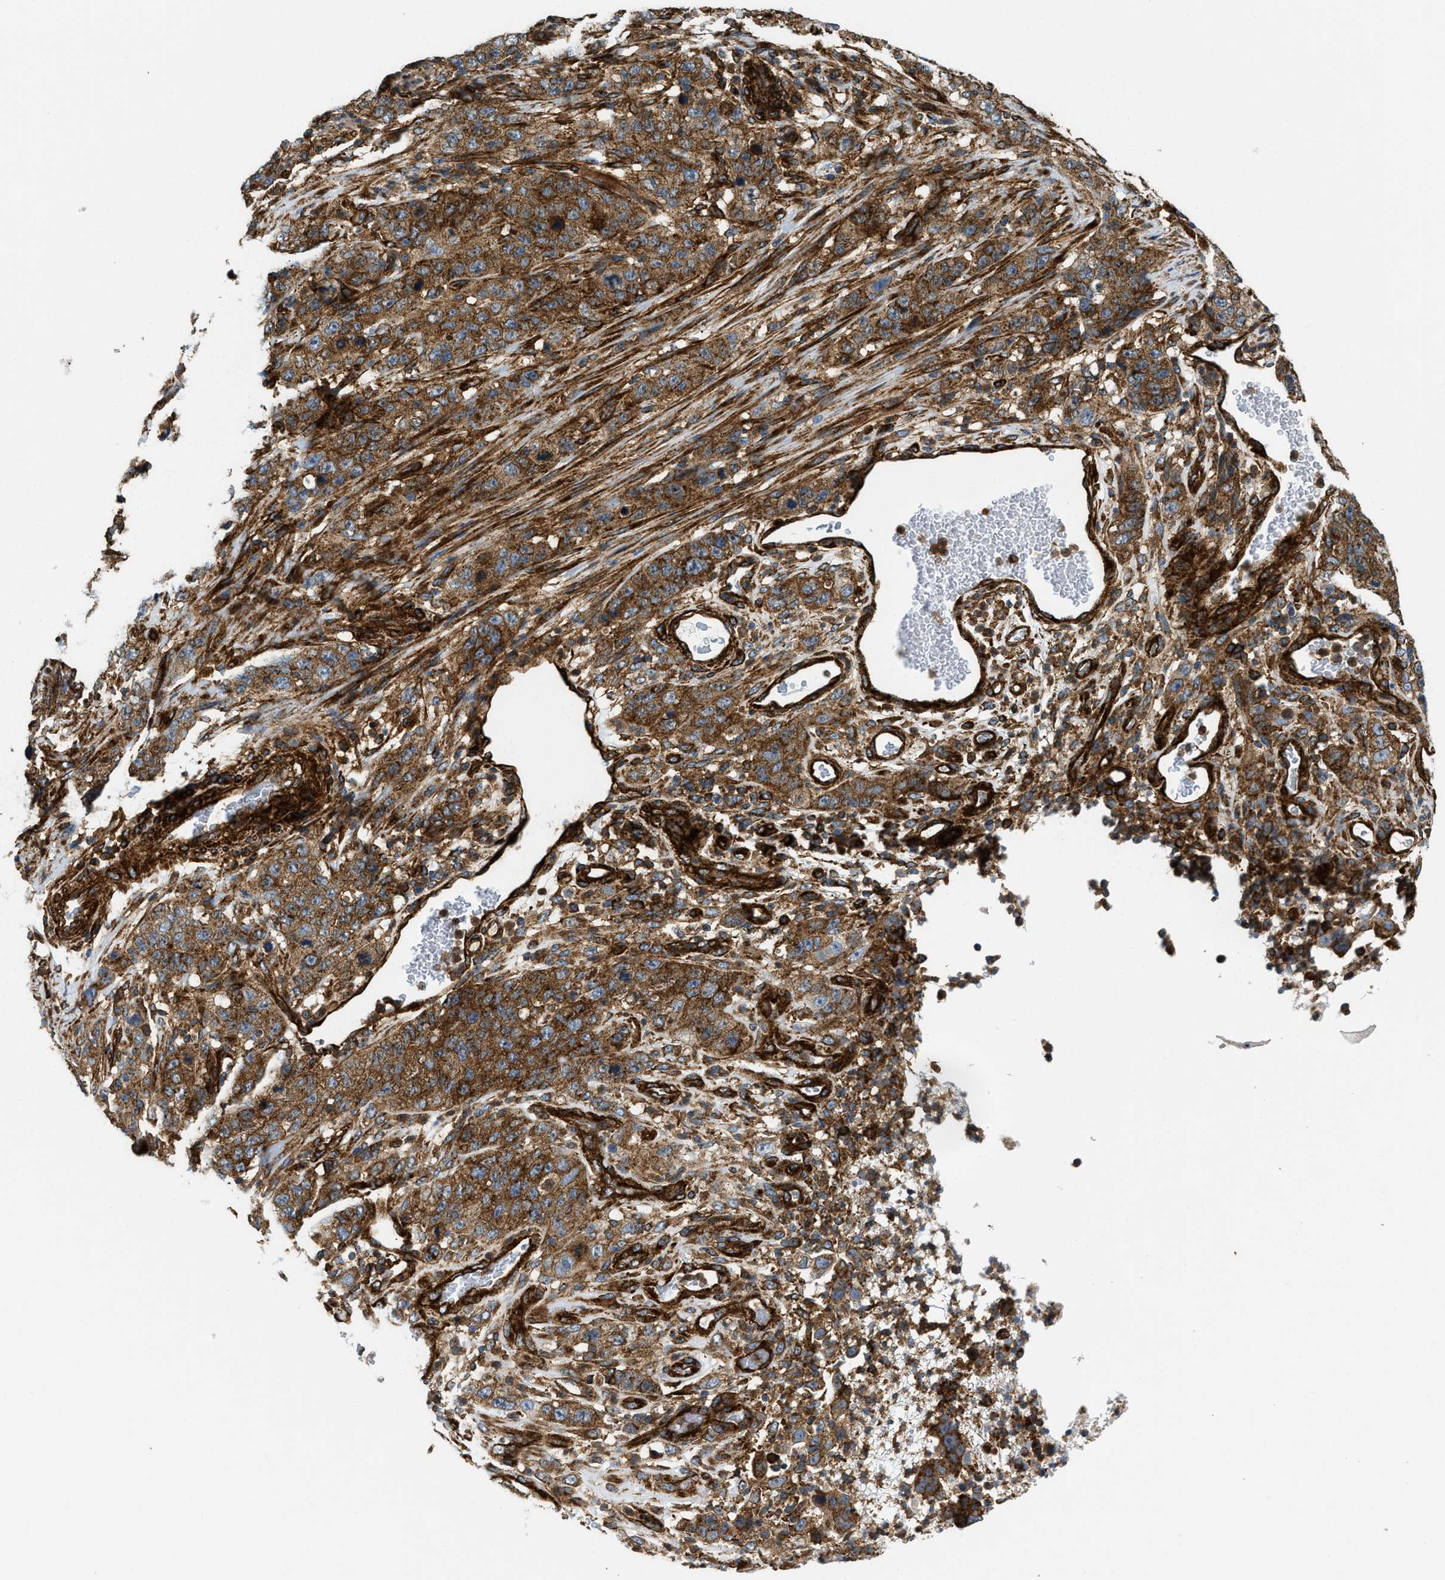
{"staining": {"intensity": "moderate", "quantity": ">75%", "location": "cytoplasmic/membranous"}, "tissue": "stomach cancer", "cell_type": "Tumor cells", "image_type": "cancer", "snomed": [{"axis": "morphology", "description": "Adenocarcinoma, NOS"}, {"axis": "topography", "description": "Stomach"}], "caption": "A high-resolution image shows immunohistochemistry staining of stomach adenocarcinoma, which displays moderate cytoplasmic/membranous positivity in about >75% of tumor cells. Using DAB (3,3'-diaminobenzidine) (brown) and hematoxylin (blue) stains, captured at high magnification using brightfield microscopy.", "gene": "HIP1", "patient": {"sex": "male", "age": 48}}